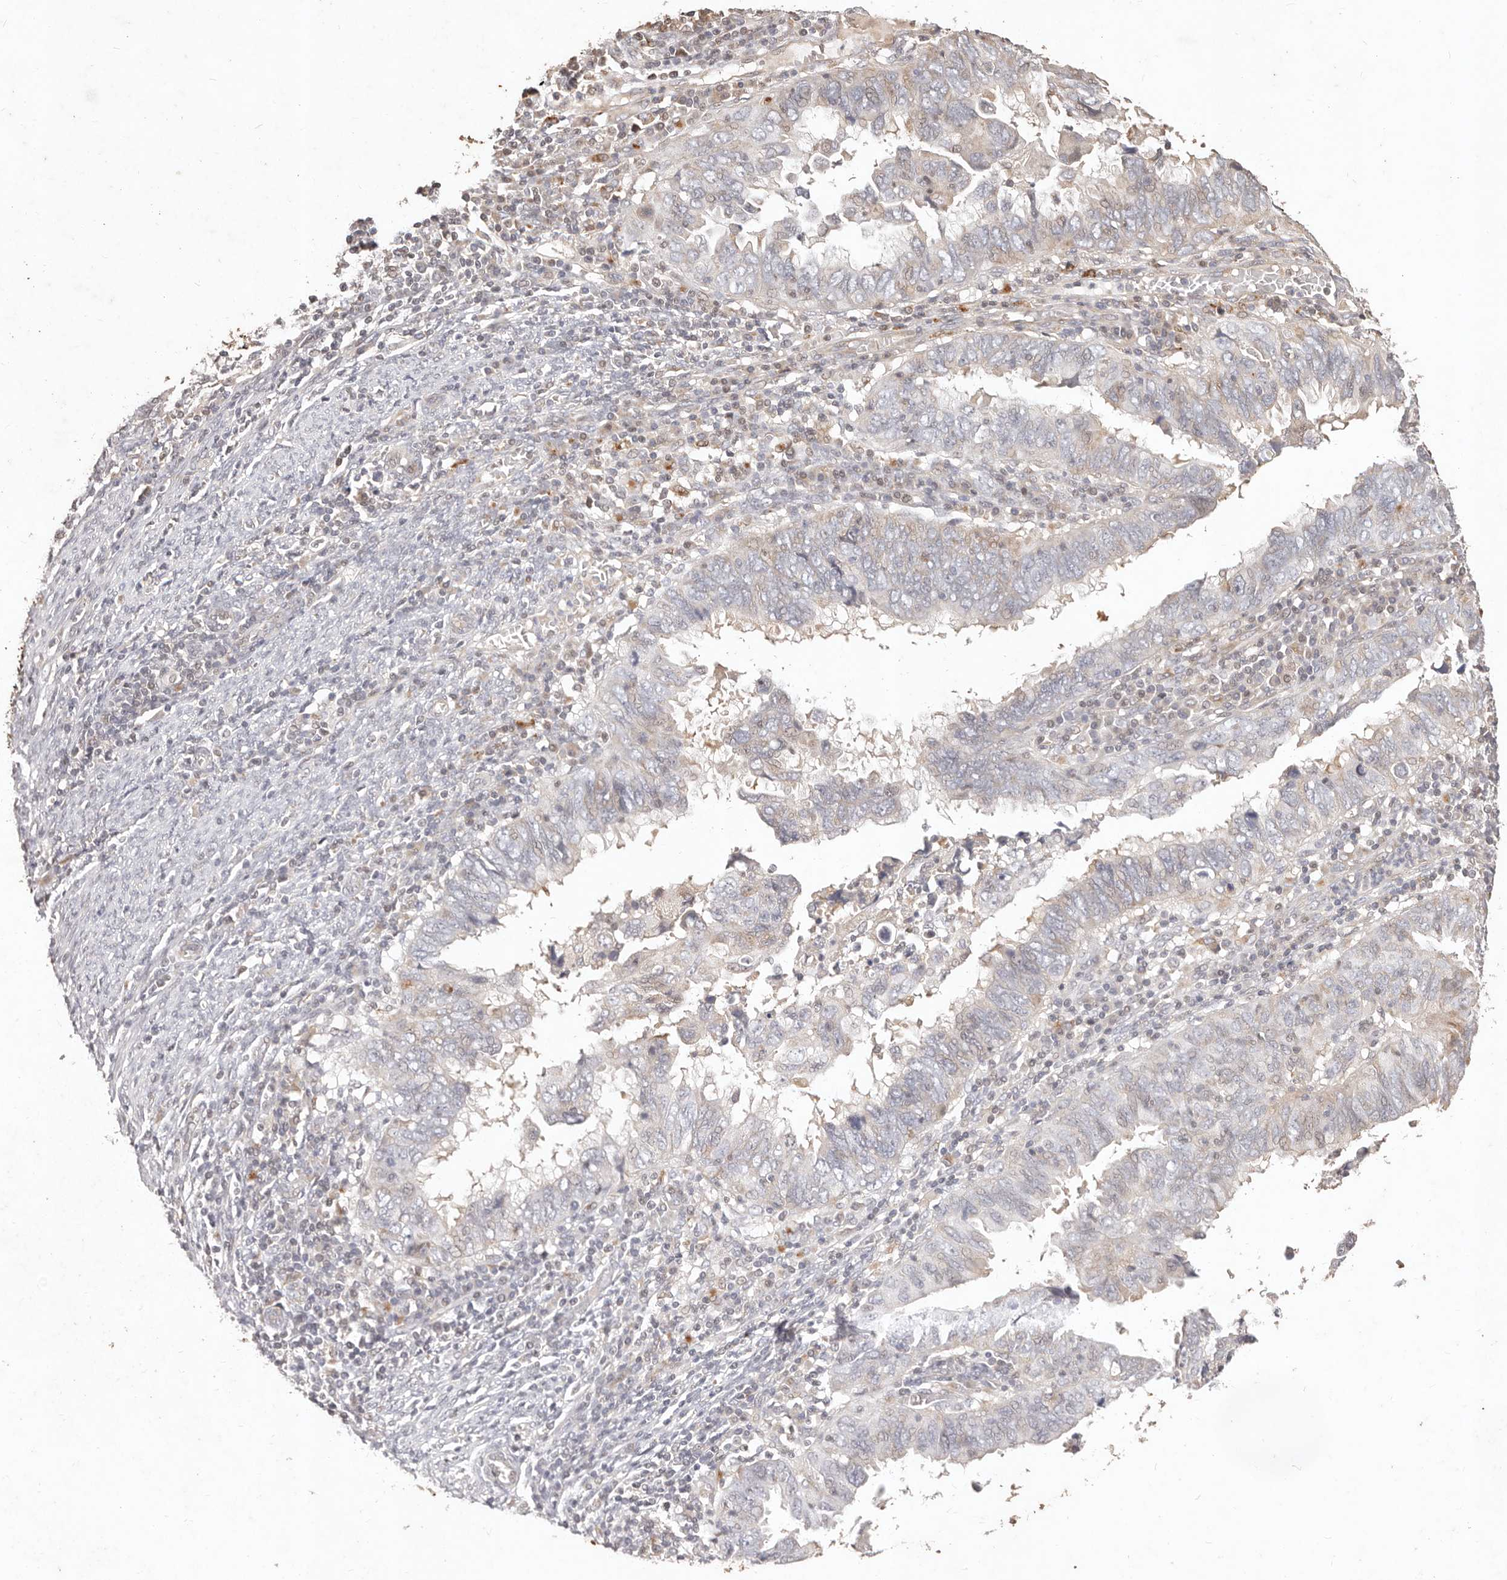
{"staining": {"intensity": "negative", "quantity": "none", "location": "none"}, "tissue": "endometrial cancer", "cell_type": "Tumor cells", "image_type": "cancer", "snomed": [{"axis": "morphology", "description": "Adenocarcinoma, NOS"}, {"axis": "topography", "description": "Uterus"}], "caption": "There is no significant expression in tumor cells of endometrial cancer (adenocarcinoma). Brightfield microscopy of immunohistochemistry stained with DAB (brown) and hematoxylin (blue), captured at high magnification.", "gene": "KIF9", "patient": {"sex": "female", "age": 77}}